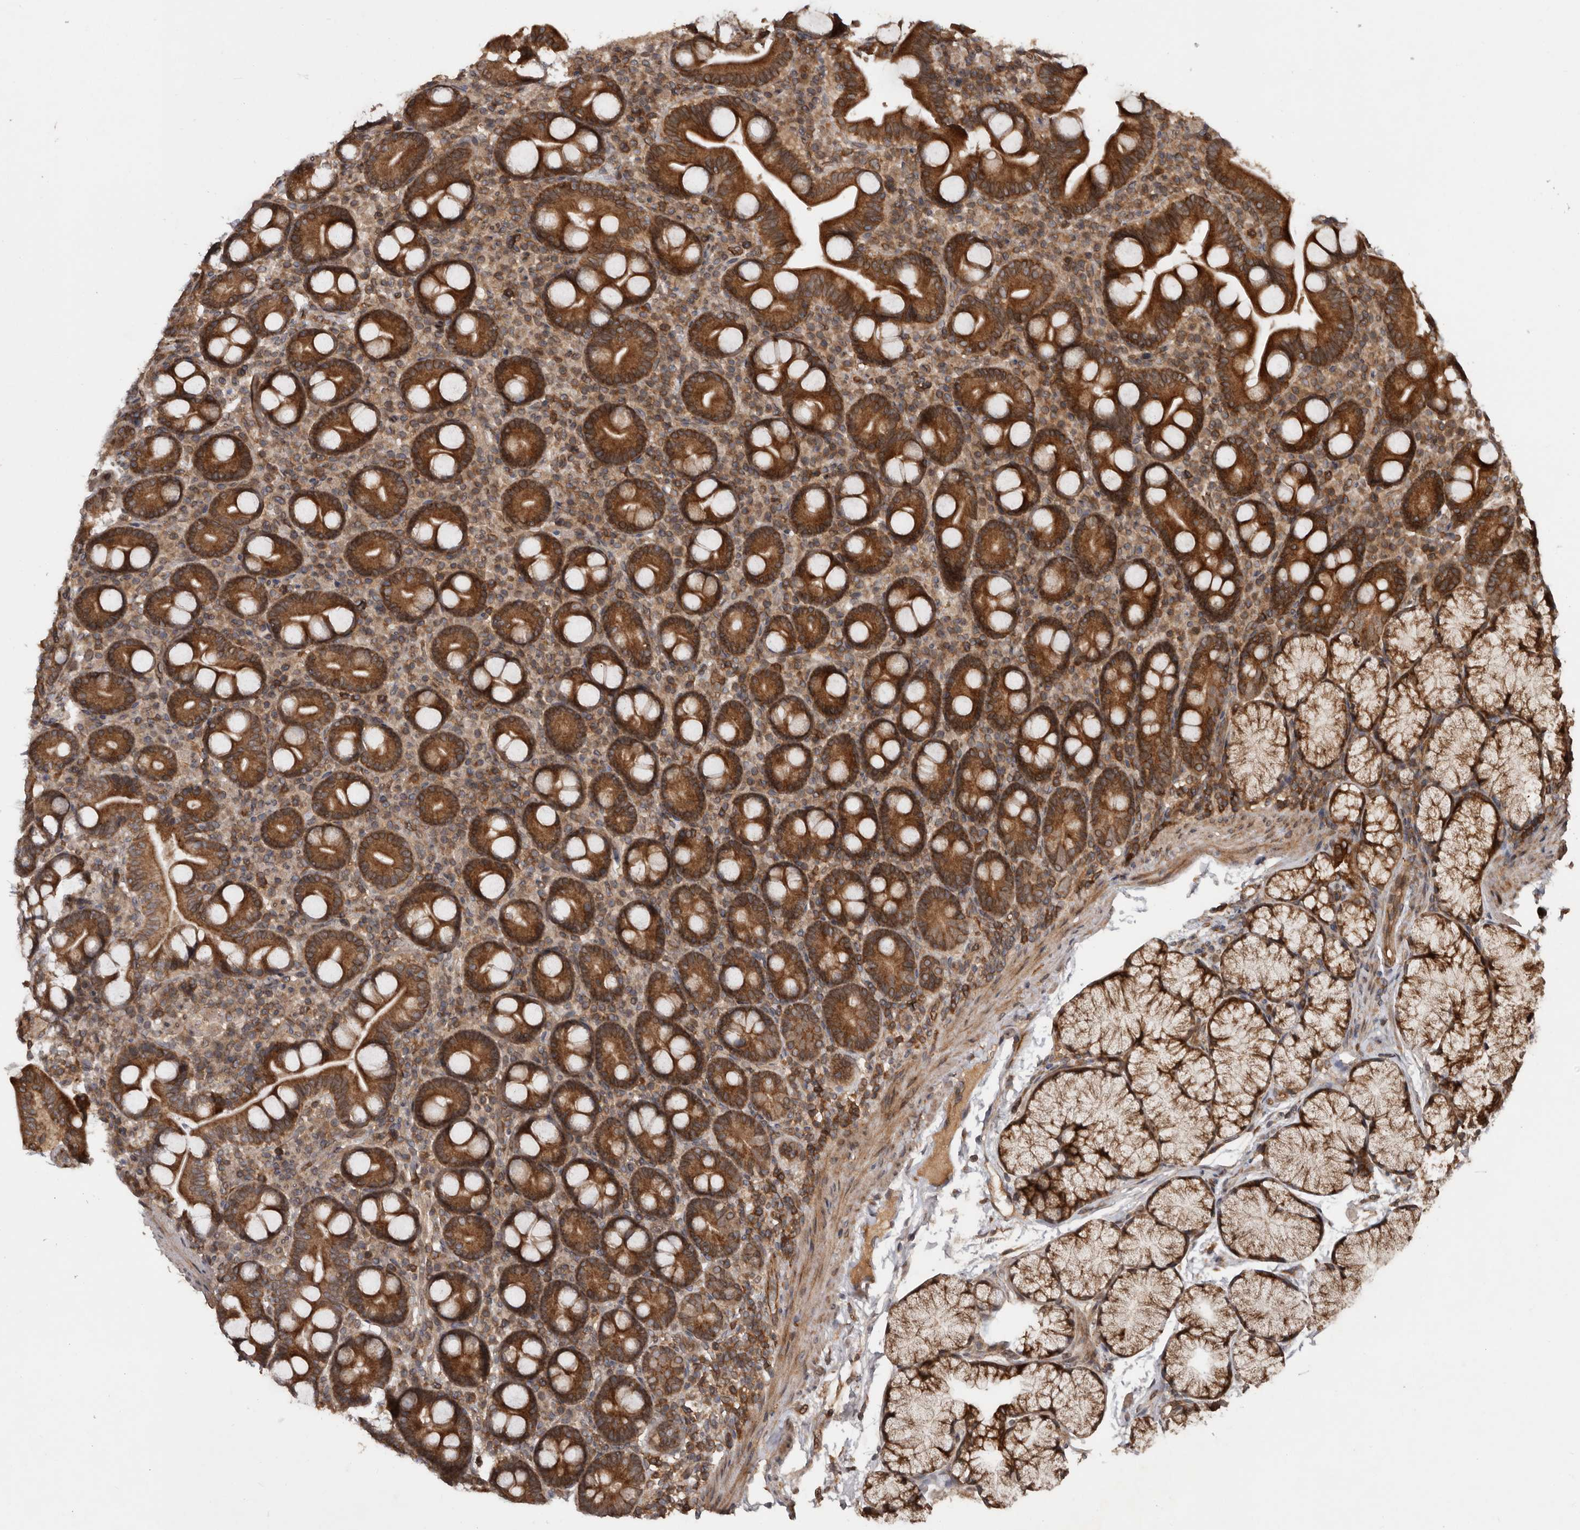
{"staining": {"intensity": "strong", "quantity": ">75%", "location": "cytoplasmic/membranous"}, "tissue": "duodenum", "cell_type": "Glandular cells", "image_type": "normal", "snomed": [{"axis": "morphology", "description": "Normal tissue, NOS"}, {"axis": "topography", "description": "Duodenum"}], "caption": "A brown stain labels strong cytoplasmic/membranous positivity of a protein in glandular cells of unremarkable human duodenum.", "gene": "STK36", "patient": {"sex": "male", "age": 35}}